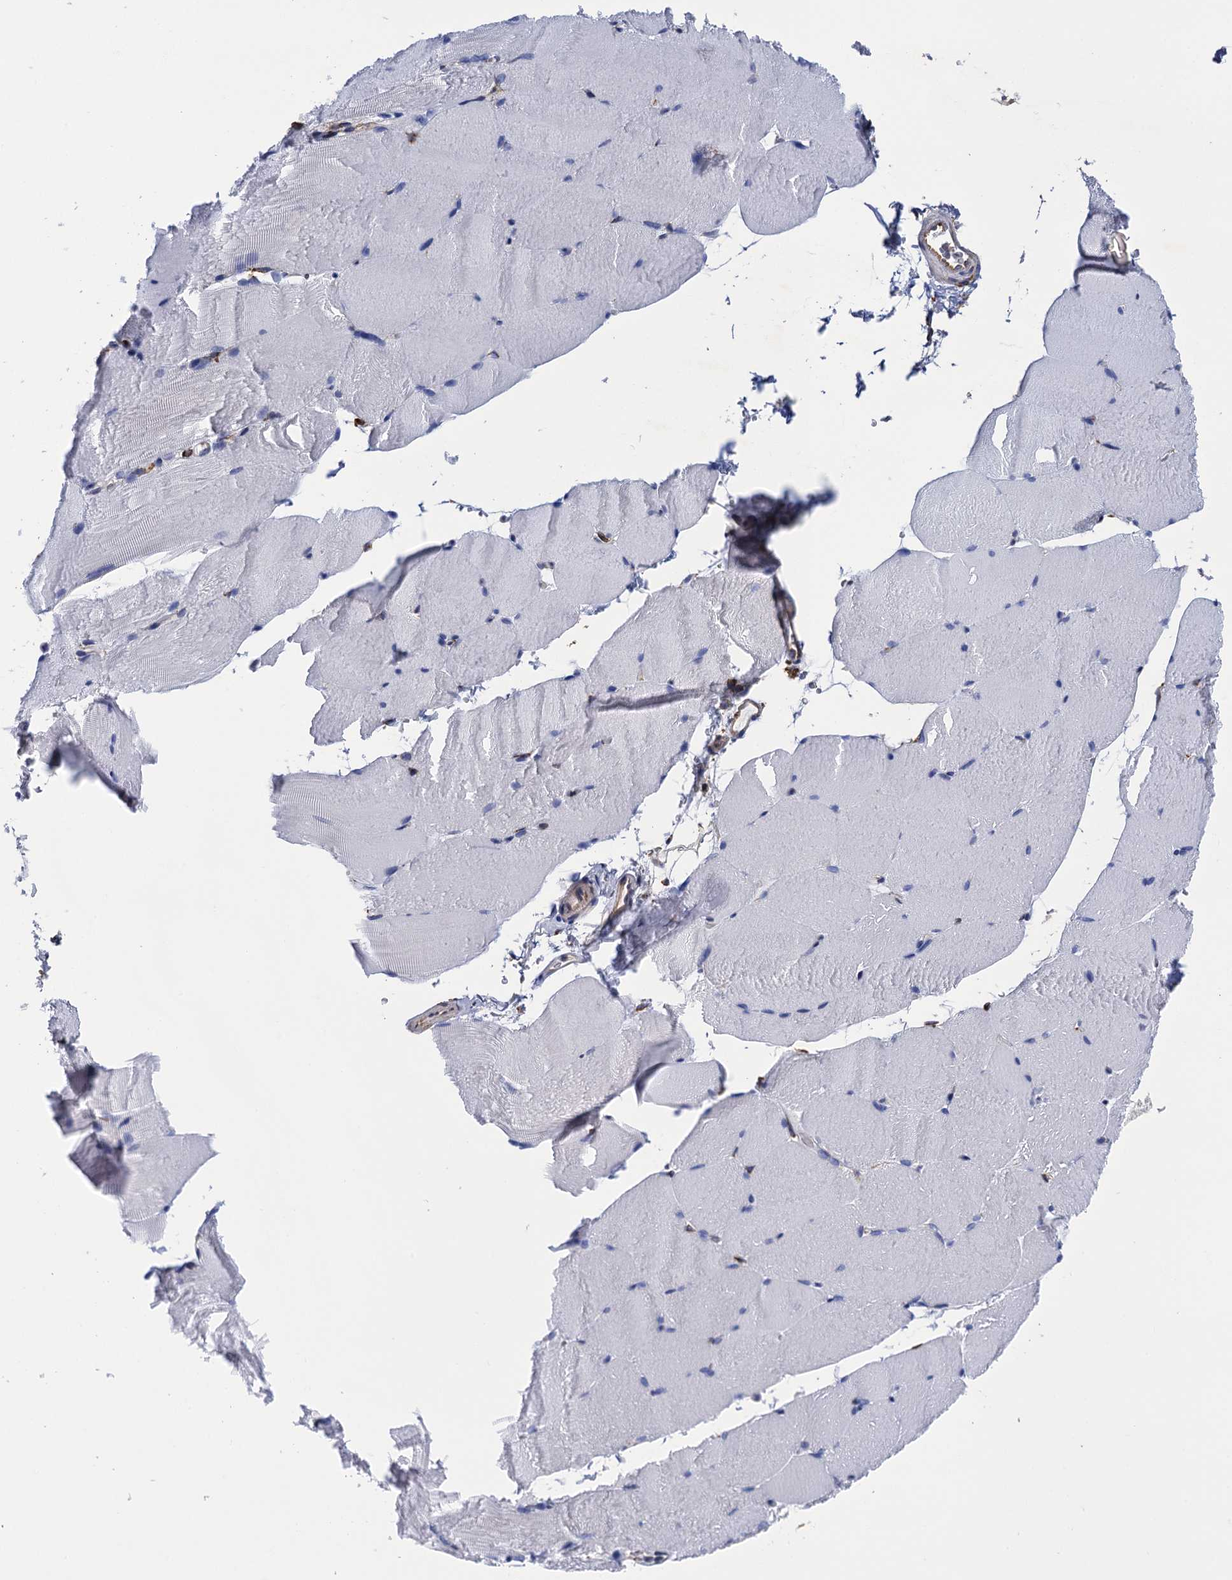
{"staining": {"intensity": "negative", "quantity": "none", "location": "none"}, "tissue": "skeletal muscle", "cell_type": "Myocytes", "image_type": "normal", "snomed": [{"axis": "morphology", "description": "Normal tissue, NOS"}, {"axis": "topography", "description": "Skeletal muscle"}, {"axis": "topography", "description": "Parathyroid gland"}], "caption": "Immunohistochemistry photomicrograph of benign human skeletal muscle stained for a protein (brown), which exhibits no expression in myocytes. (Stains: DAB immunohistochemistry (IHC) with hematoxylin counter stain, Microscopy: brightfield microscopy at high magnification).", "gene": "POGLUT3", "patient": {"sex": "female", "age": 37}}